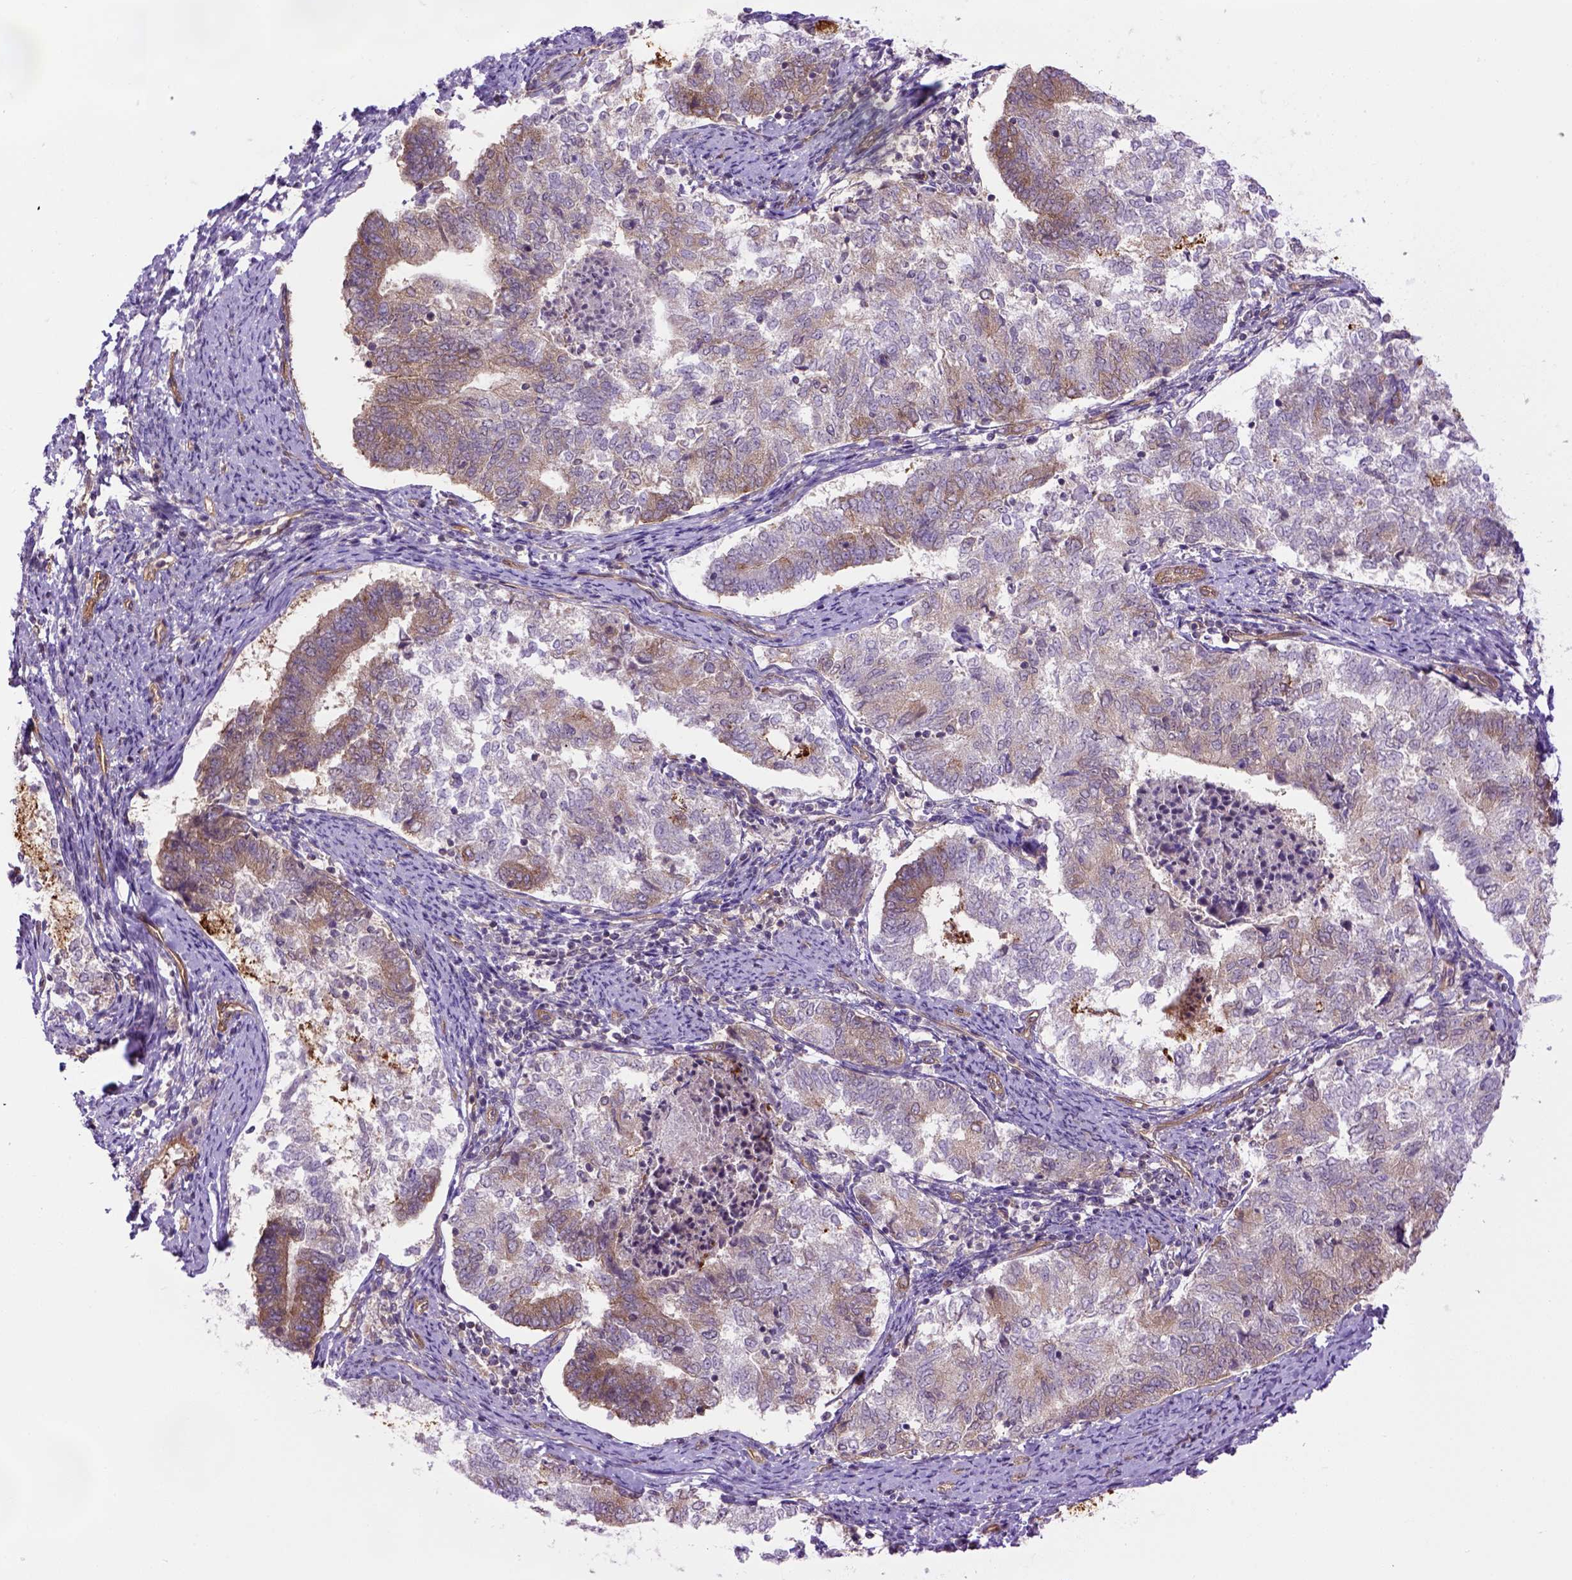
{"staining": {"intensity": "moderate", "quantity": ">75%", "location": "cytoplasmic/membranous"}, "tissue": "endometrial cancer", "cell_type": "Tumor cells", "image_type": "cancer", "snomed": [{"axis": "morphology", "description": "Adenocarcinoma, NOS"}, {"axis": "topography", "description": "Endometrium"}], "caption": "DAB (3,3'-diaminobenzidine) immunohistochemical staining of human endometrial cancer (adenocarcinoma) demonstrates moderate cytoplasmic/membranous protein staining in approximately >75% of tumor cells. (brown staining indicates protein expression, while blue staining denotes nuclei).", "gene": "CASKIN2", "patient": {"sex": "female", "age": 65}}